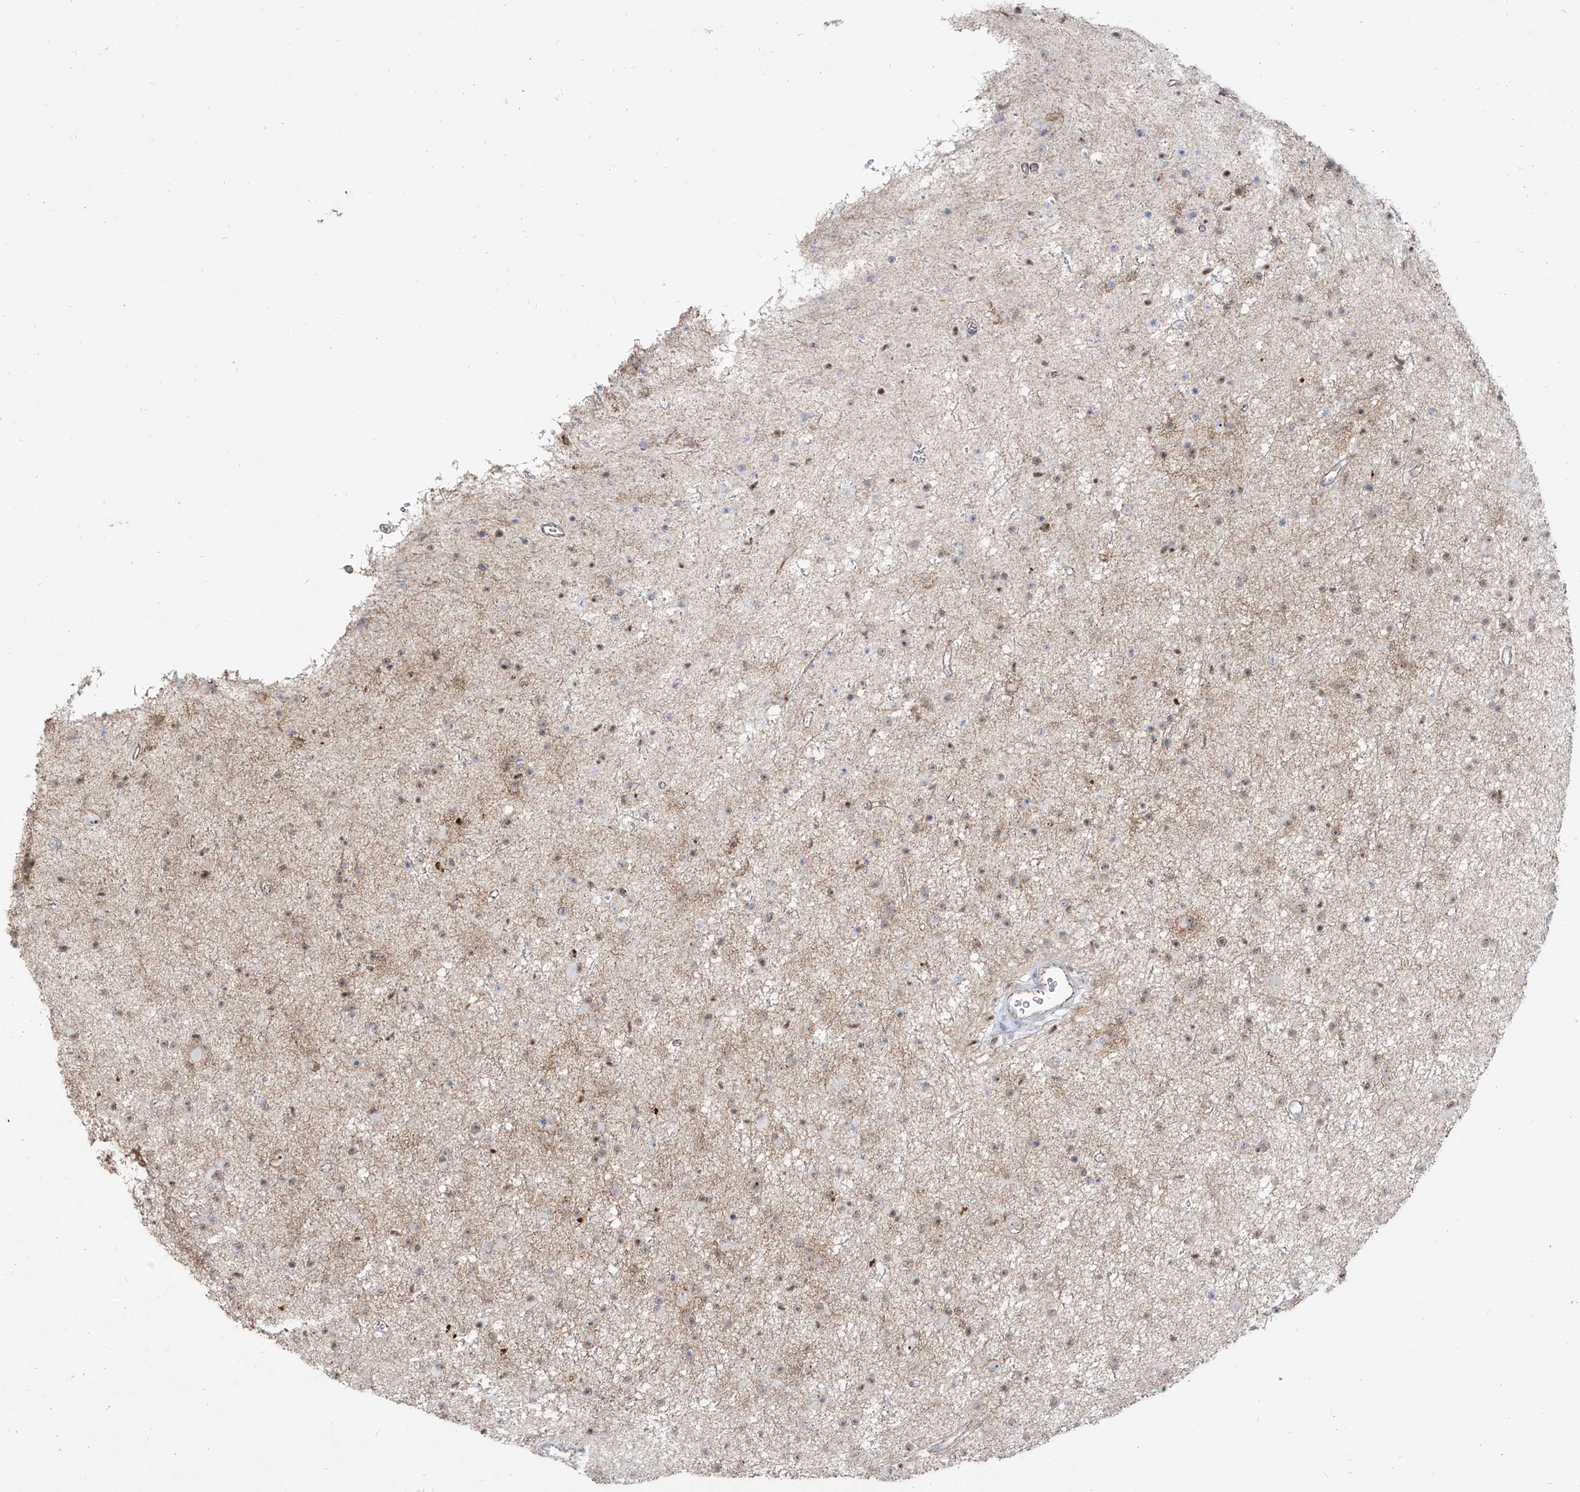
{"staining": {"intensity": "weak", "quantity": "25%-75%", "location": "nuclear"}, "tissue": "glioma", "cell_type": "Tumor cells", "image_type": "cancer", "snomed": [{"axis": "morphology", "description": "Glioma, malignant, Low grade"}, {"axis": "topography", "description": "Cerebral cortex"}], "caption": "A histopathology image showing weak nuclear expression in approximately 25%-75% of tumor cells in glioma, as visualized by brown immunohistochemical staining.", "gene": "ZNF710", "patient": {"sex": "female", "age": 39}}